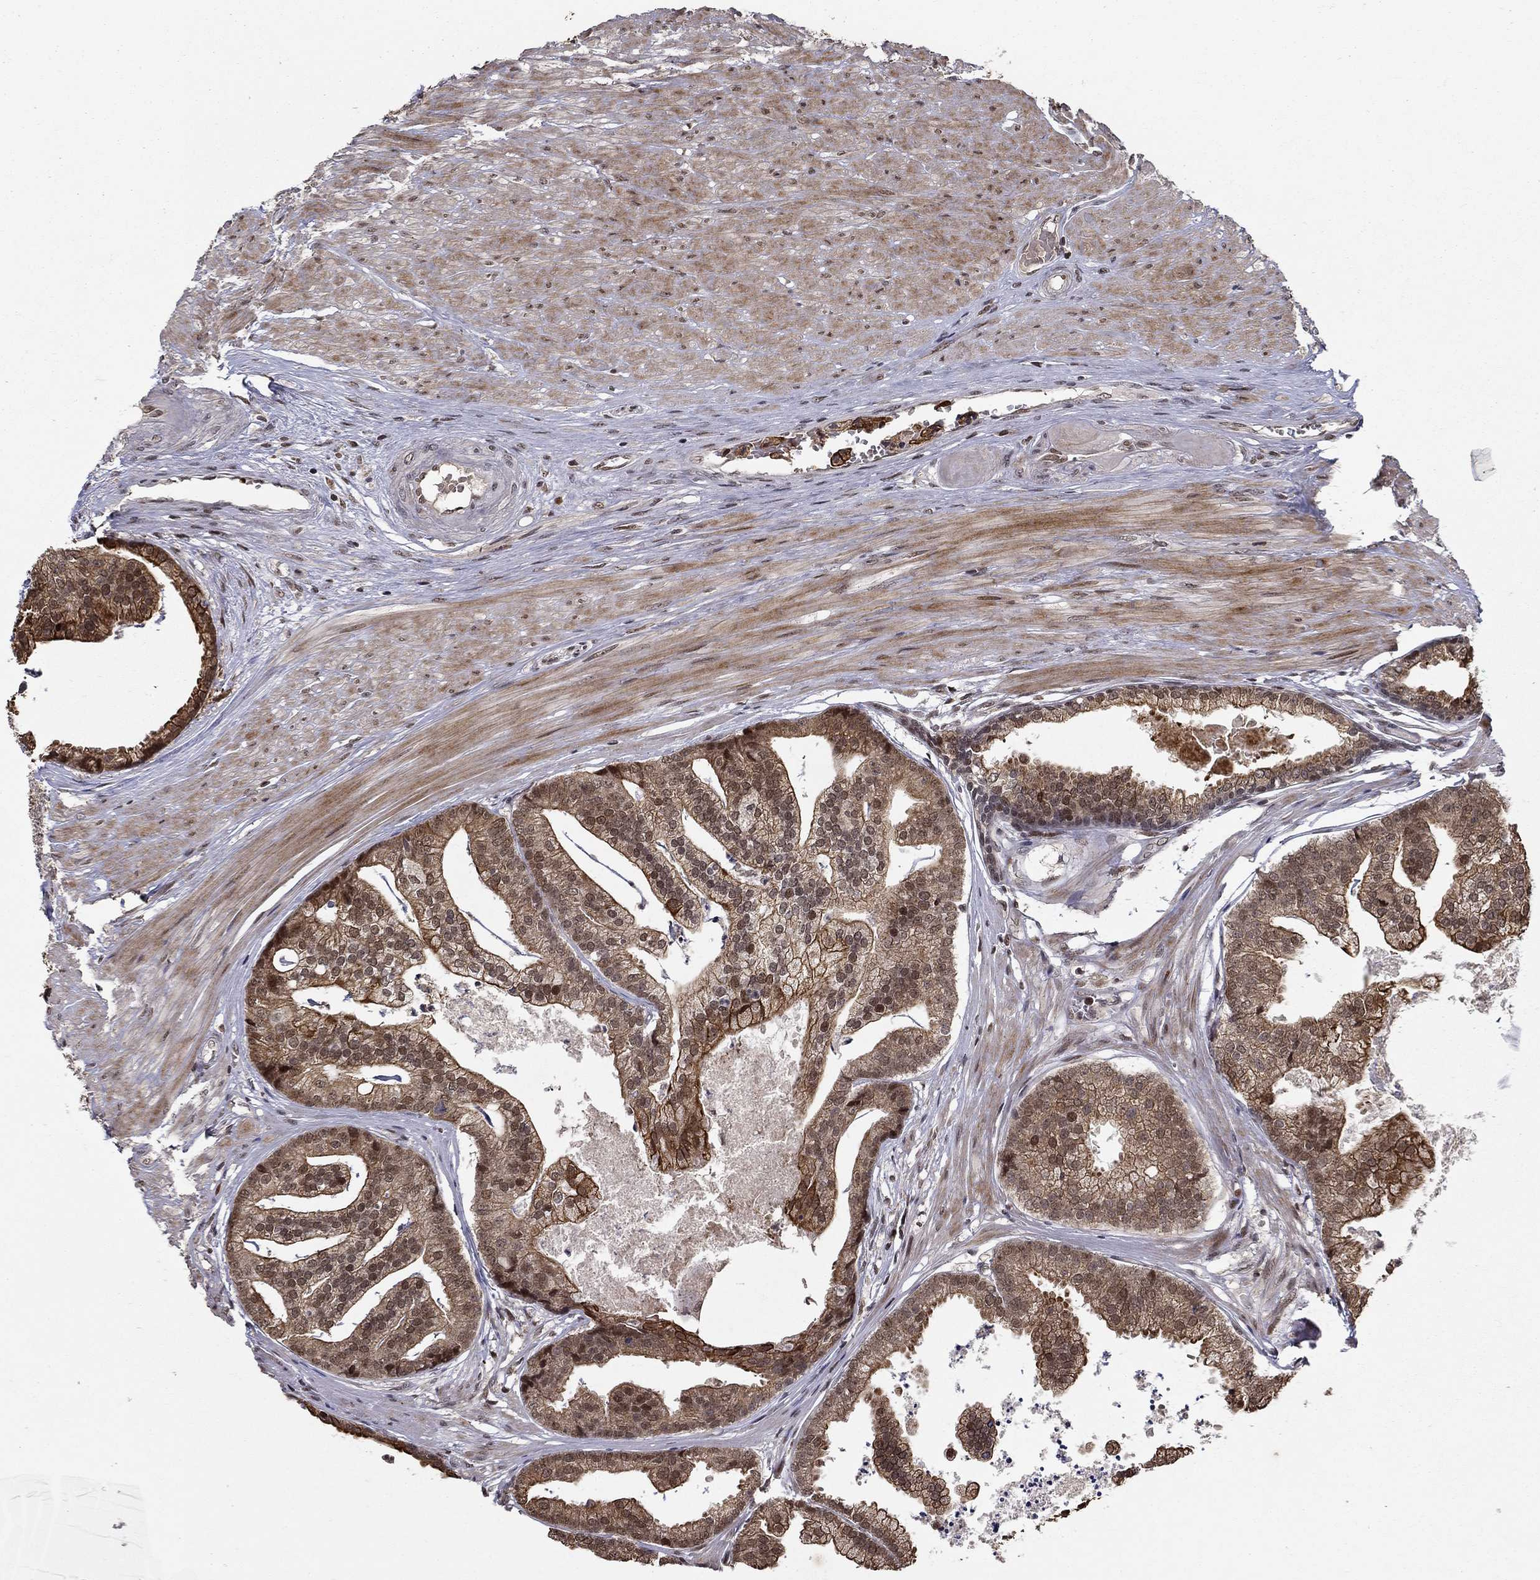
{"staining": {"intensity": "moderate", "quantity": "25%-75%", "location": "cytoplasmic/membranous"}, "tissue": "prostate cancer", "cell_type": "Tumor cells", "image_type": "cancer", "snomed": [{"axis": "morphology", "description": "Adenocarcinoma, NOS"}, {"axis": "topography", "description": "Prostate and seminal vesicle, NOS"}, {"axis": "topography", "description": "Prostate"}], "caption": "This histopathology image reveals IHC staining of prostate cancer (adenocarcinoma), with medium moderate cytoplasmic/membranous positivity in about 25%-75% of tumor cells.", "gene": "CDCA7L", "patient": {"sex": "male", "age": 44}}